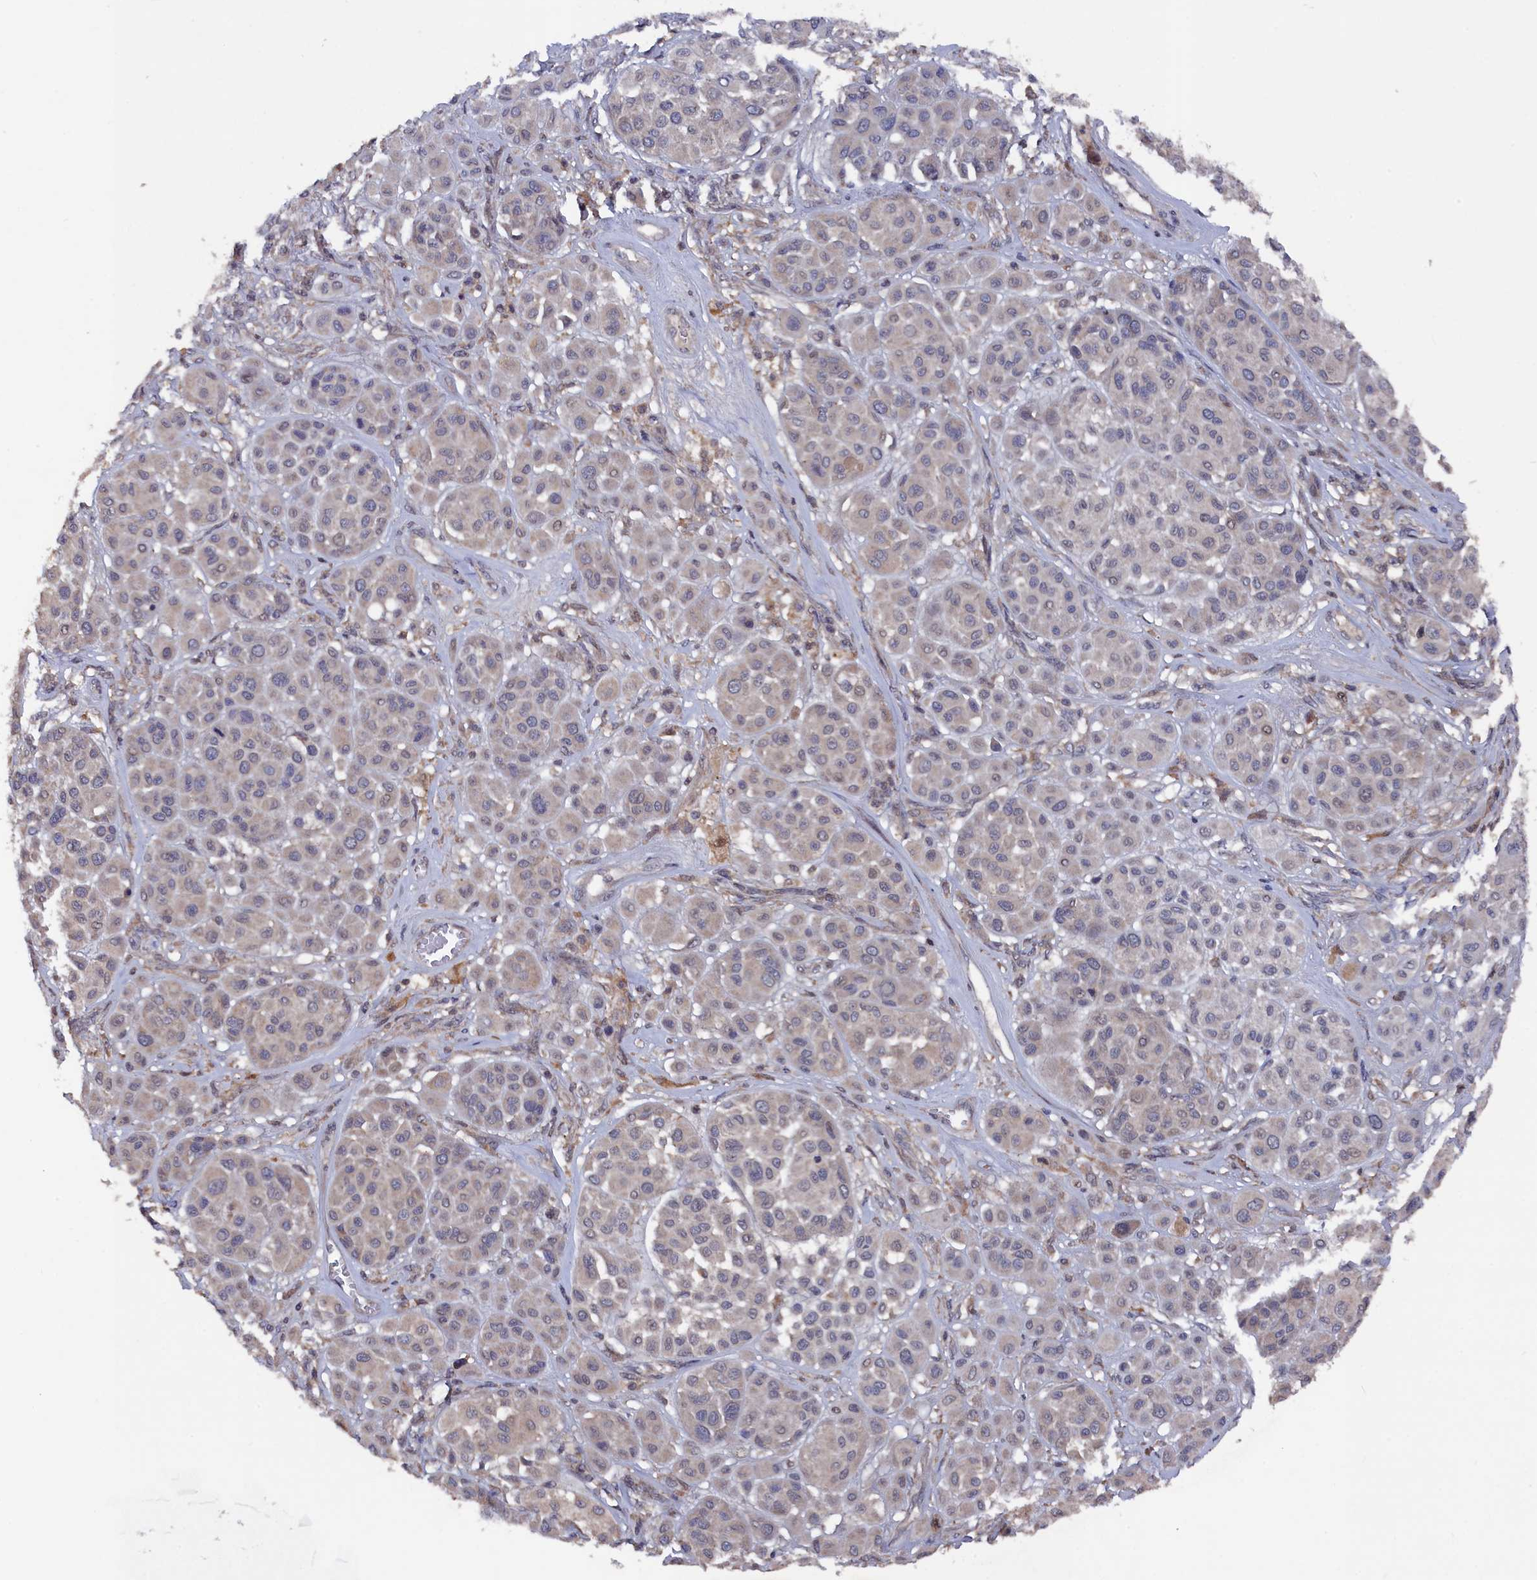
{"staining": {"intensity": "negative", "quantity": "none", "location": "none"}, "tissue": "melanoma", "cell_type": "Tumor cells", "image_type": "cancer", "snomed": [{"axis": "morphology", "description": "Malignant melanoma, Metastatic site"}, {"axis": "topography", "description": "Soft tissue"}], "caption": "There is no significant expression in tumor cells of melanoma.", "gene": "TMC5", "patient": {"sex": "male", "age": 41}}